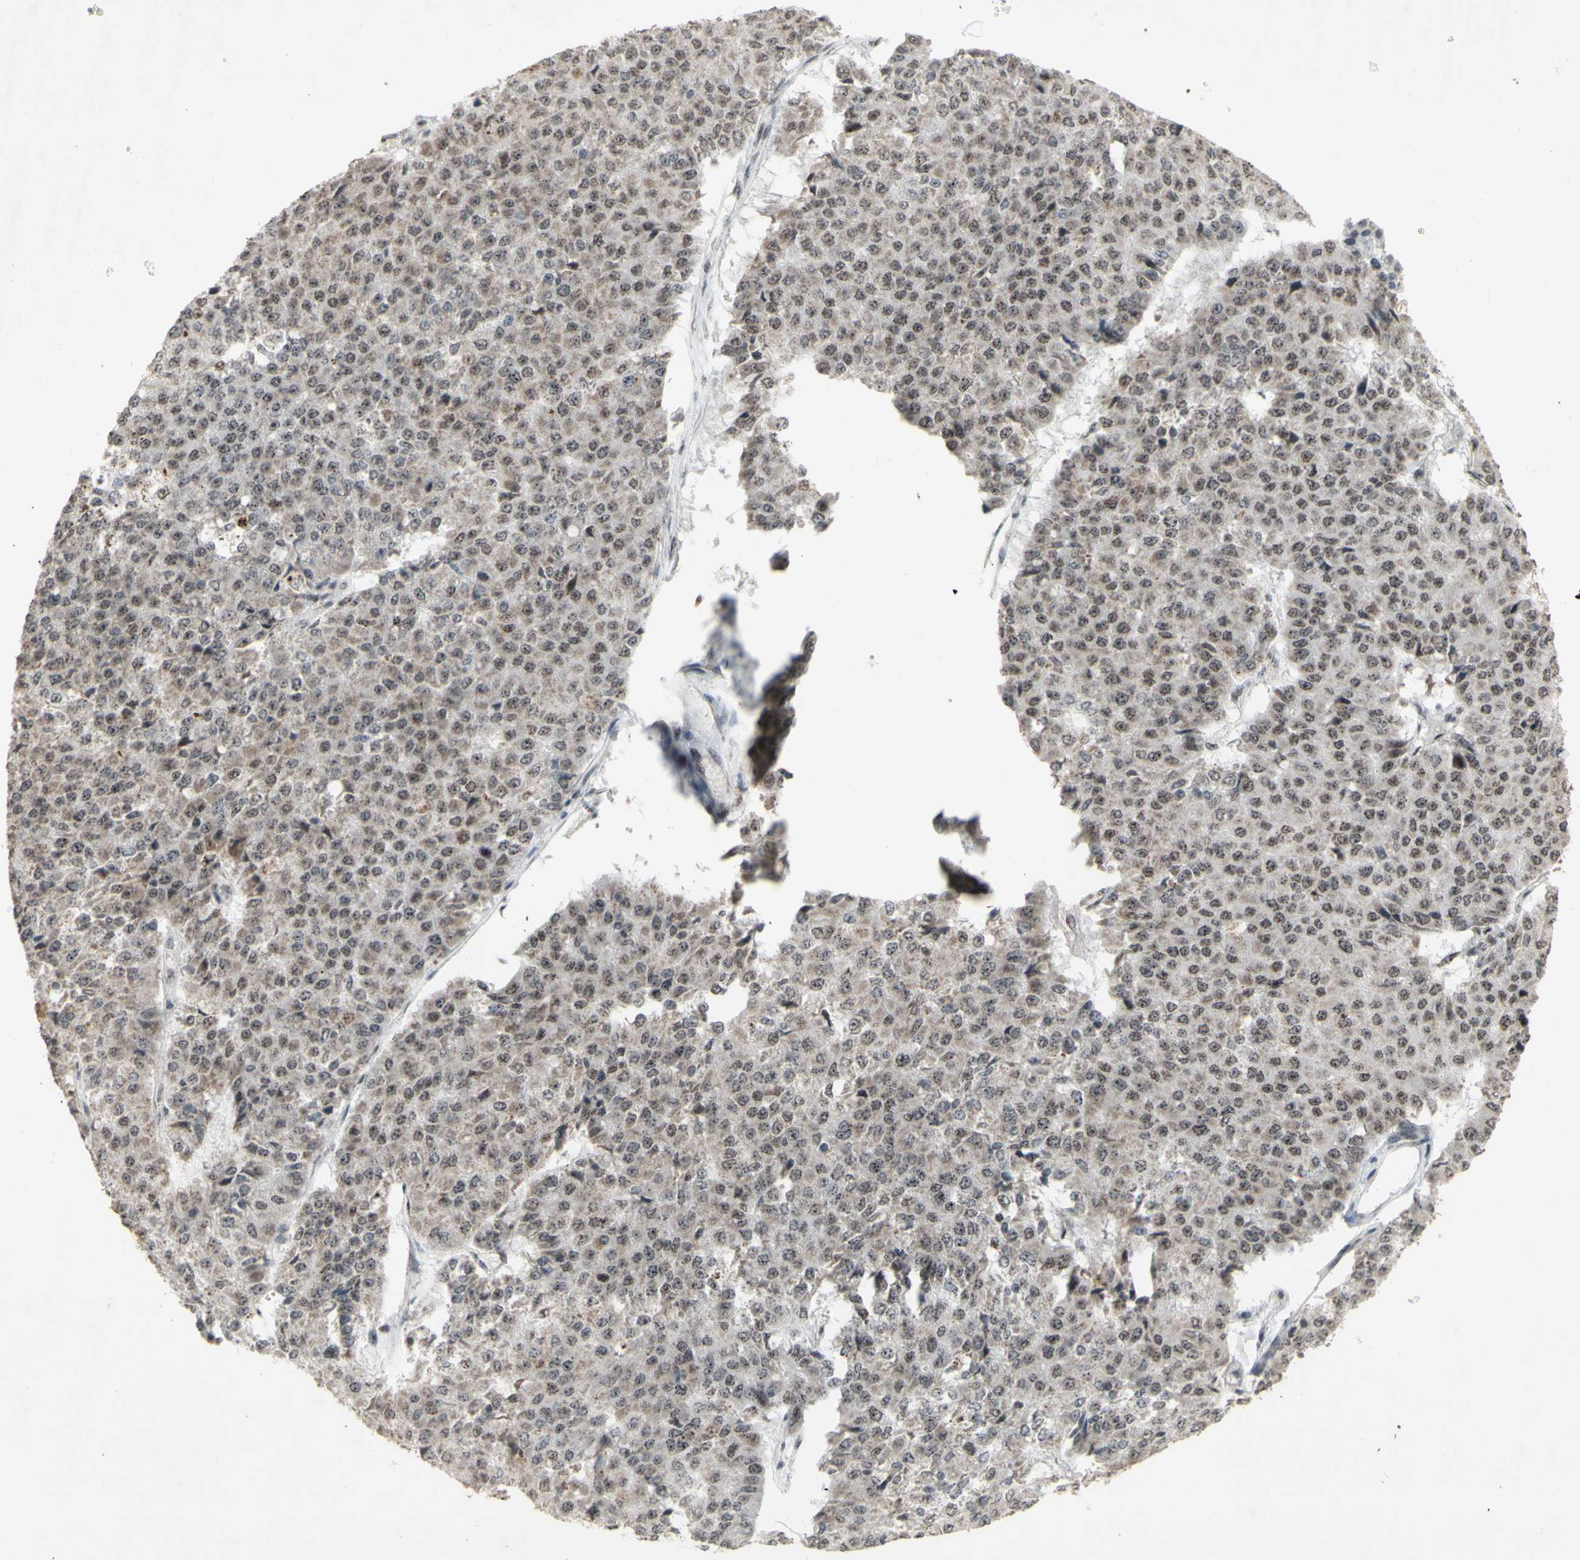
{"staining": {"intensity": "moderate", "quantity": ">75%", "location": "nuclear"}, "tissue": "pancreatic cancer", "cell_type": "Tumor cells", "image_type": "cancer", "snomed": [{"axis": "morphology", "description": "Adenocarcinoma, NOS"}, {"axis": "topography", "description": "Pancreas"}], "caption": "DAB (3,3'-diaminobenzidine) immunohistochemical staining of human adenocarcinoma (pancreatic) displays moderate nuclear protein expression in about >75% of tumor cells.", "gene": "CENPB", "patient": {"sex": "male", "age": 50}}